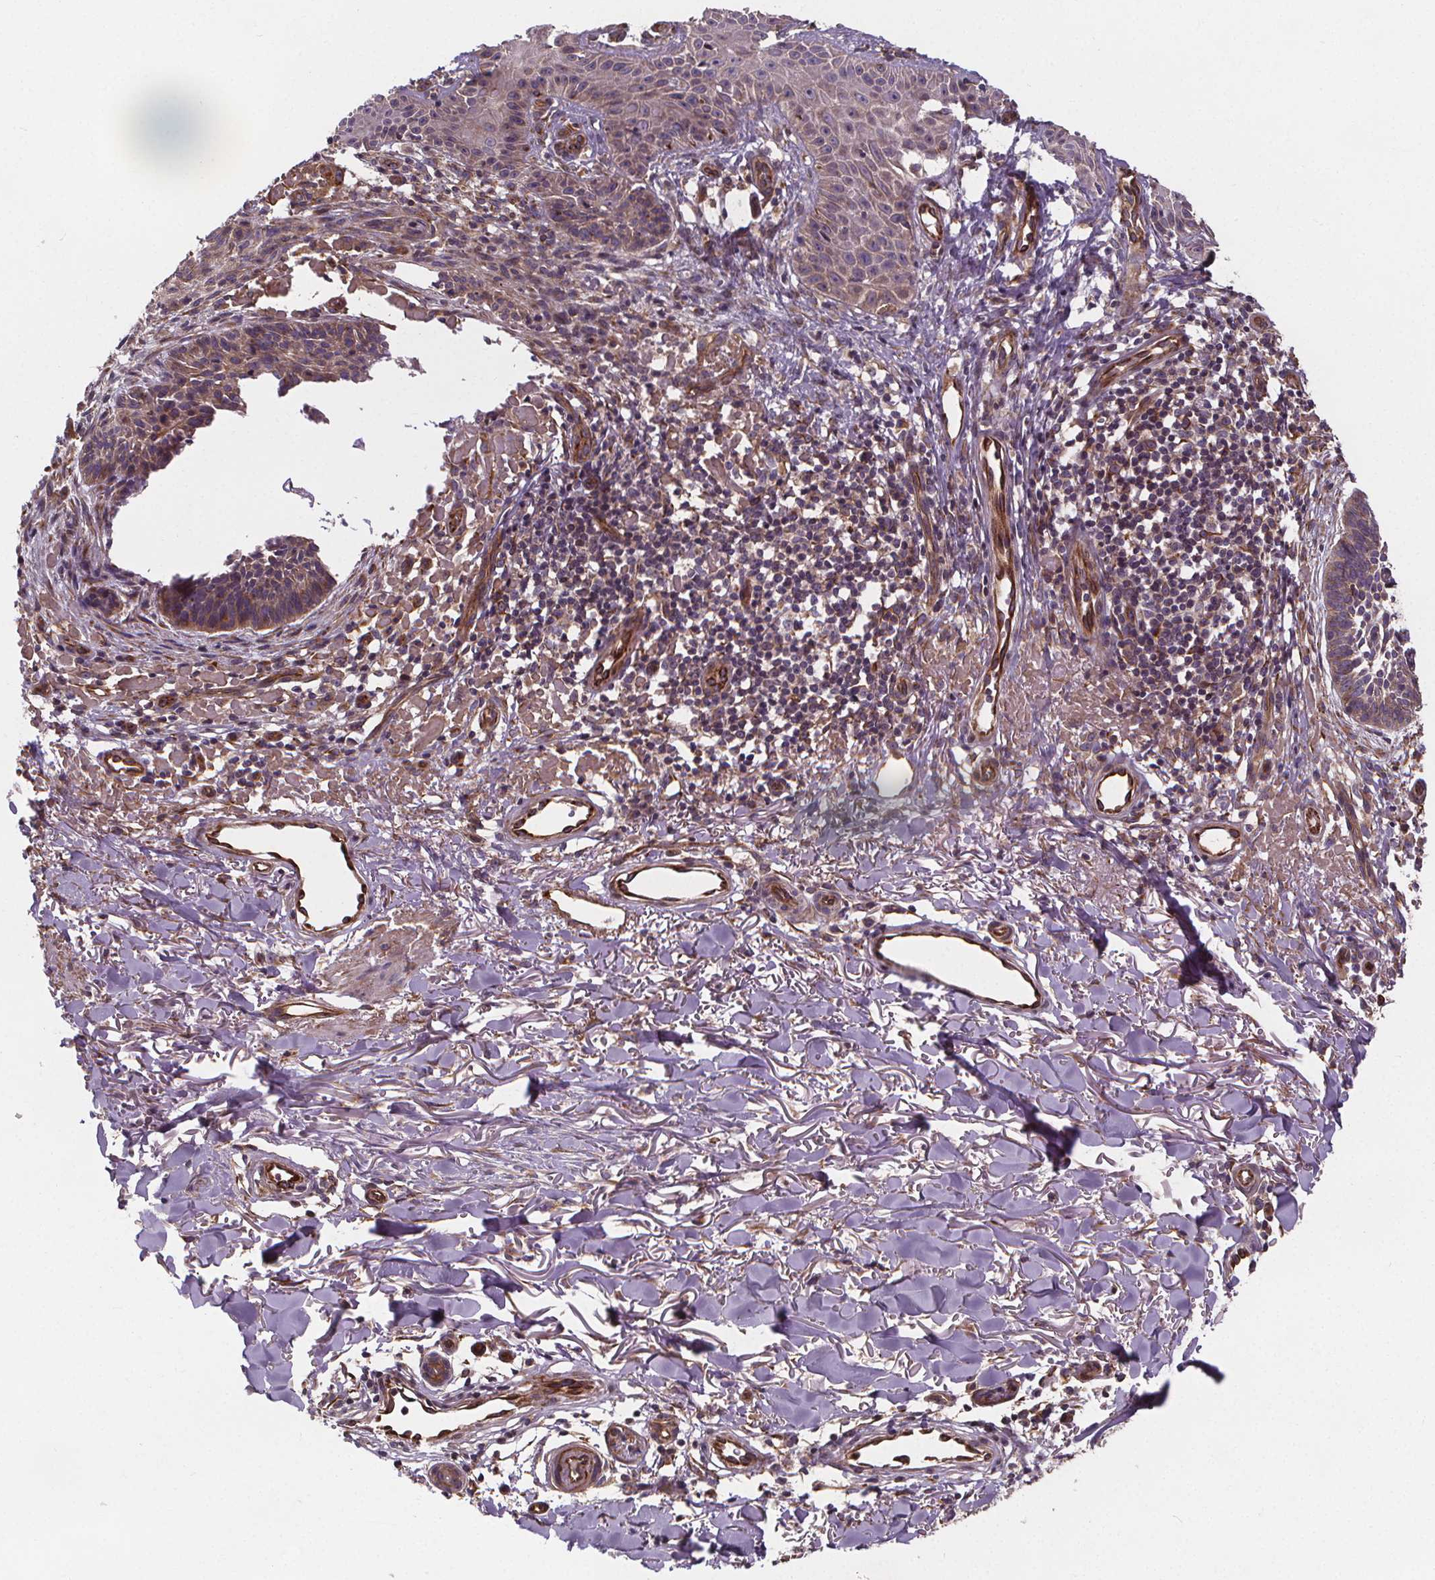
{"staining": {"intensity": "weak", "quantity": ">75%", "location": "cytoplasmic/membranous"}, "tissue": "skin cancer", "cell_type": "Tumor cells", "image_type": "cancer", "snomed": [{"axis": "morphology", "description": "Basal cell carcinoma"}, {"axis": "topography", "description": "Skin"}], "caption": "DAB immunohistochemical staining of human basal cell carcinoma (skin) displays weak cytoplasmic/membranous protein positivity in approximately >75% of tumor cells.", "gene": "CLINT1", "patient": {"sex": "male", "age": 88}}